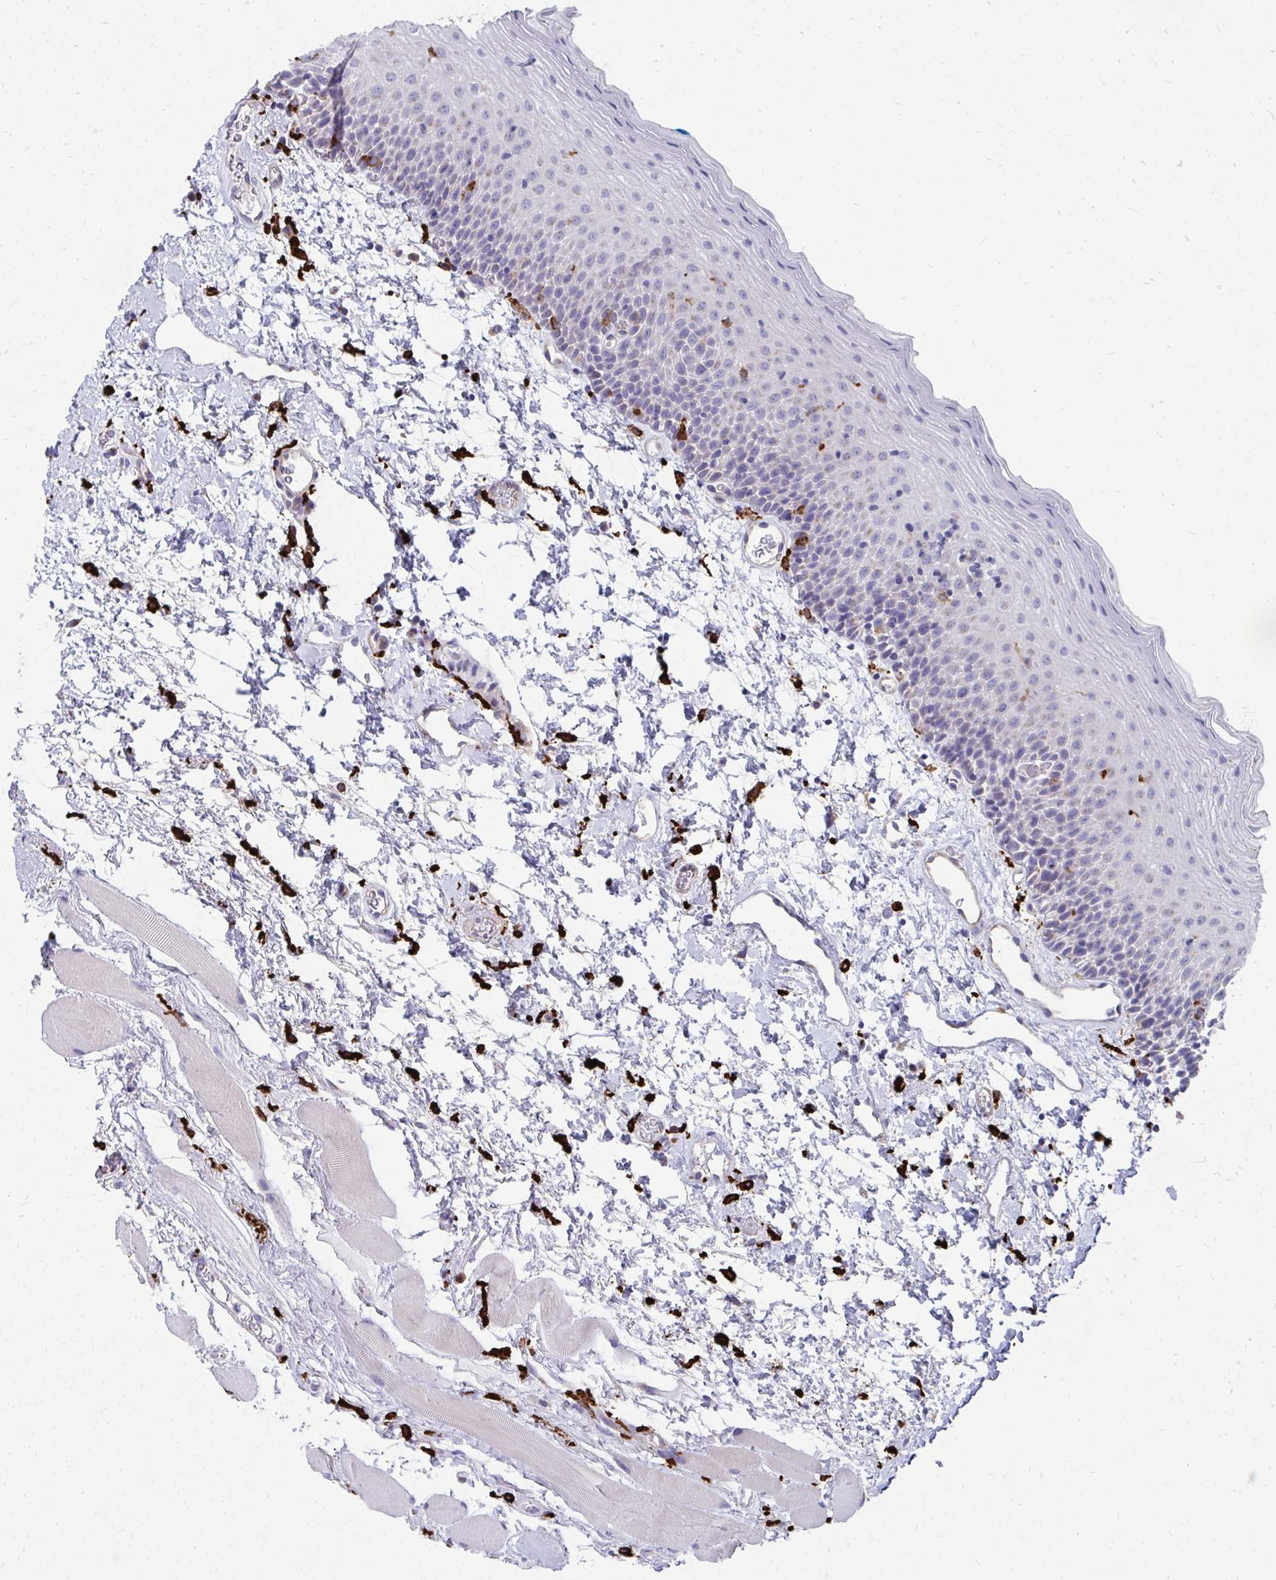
{"staining": {"intensity": "negative", "quantity": "none", "location": "none"}, "tissue": "oral mucosa", "cell_type": "Squamous epithelial cells", "image_type": "normal", "snomed": [{"axis": "morphology", "description": "Normal tissue, NOS"}, {"axis": "topography", "description": "Oral tissue"}], "caption": "Protein analysis of benign oral mucosa shows no significant staining in squamous epithelial cells.", "gene": "CD163", "patient": {"sex": "female", "age": 82}}